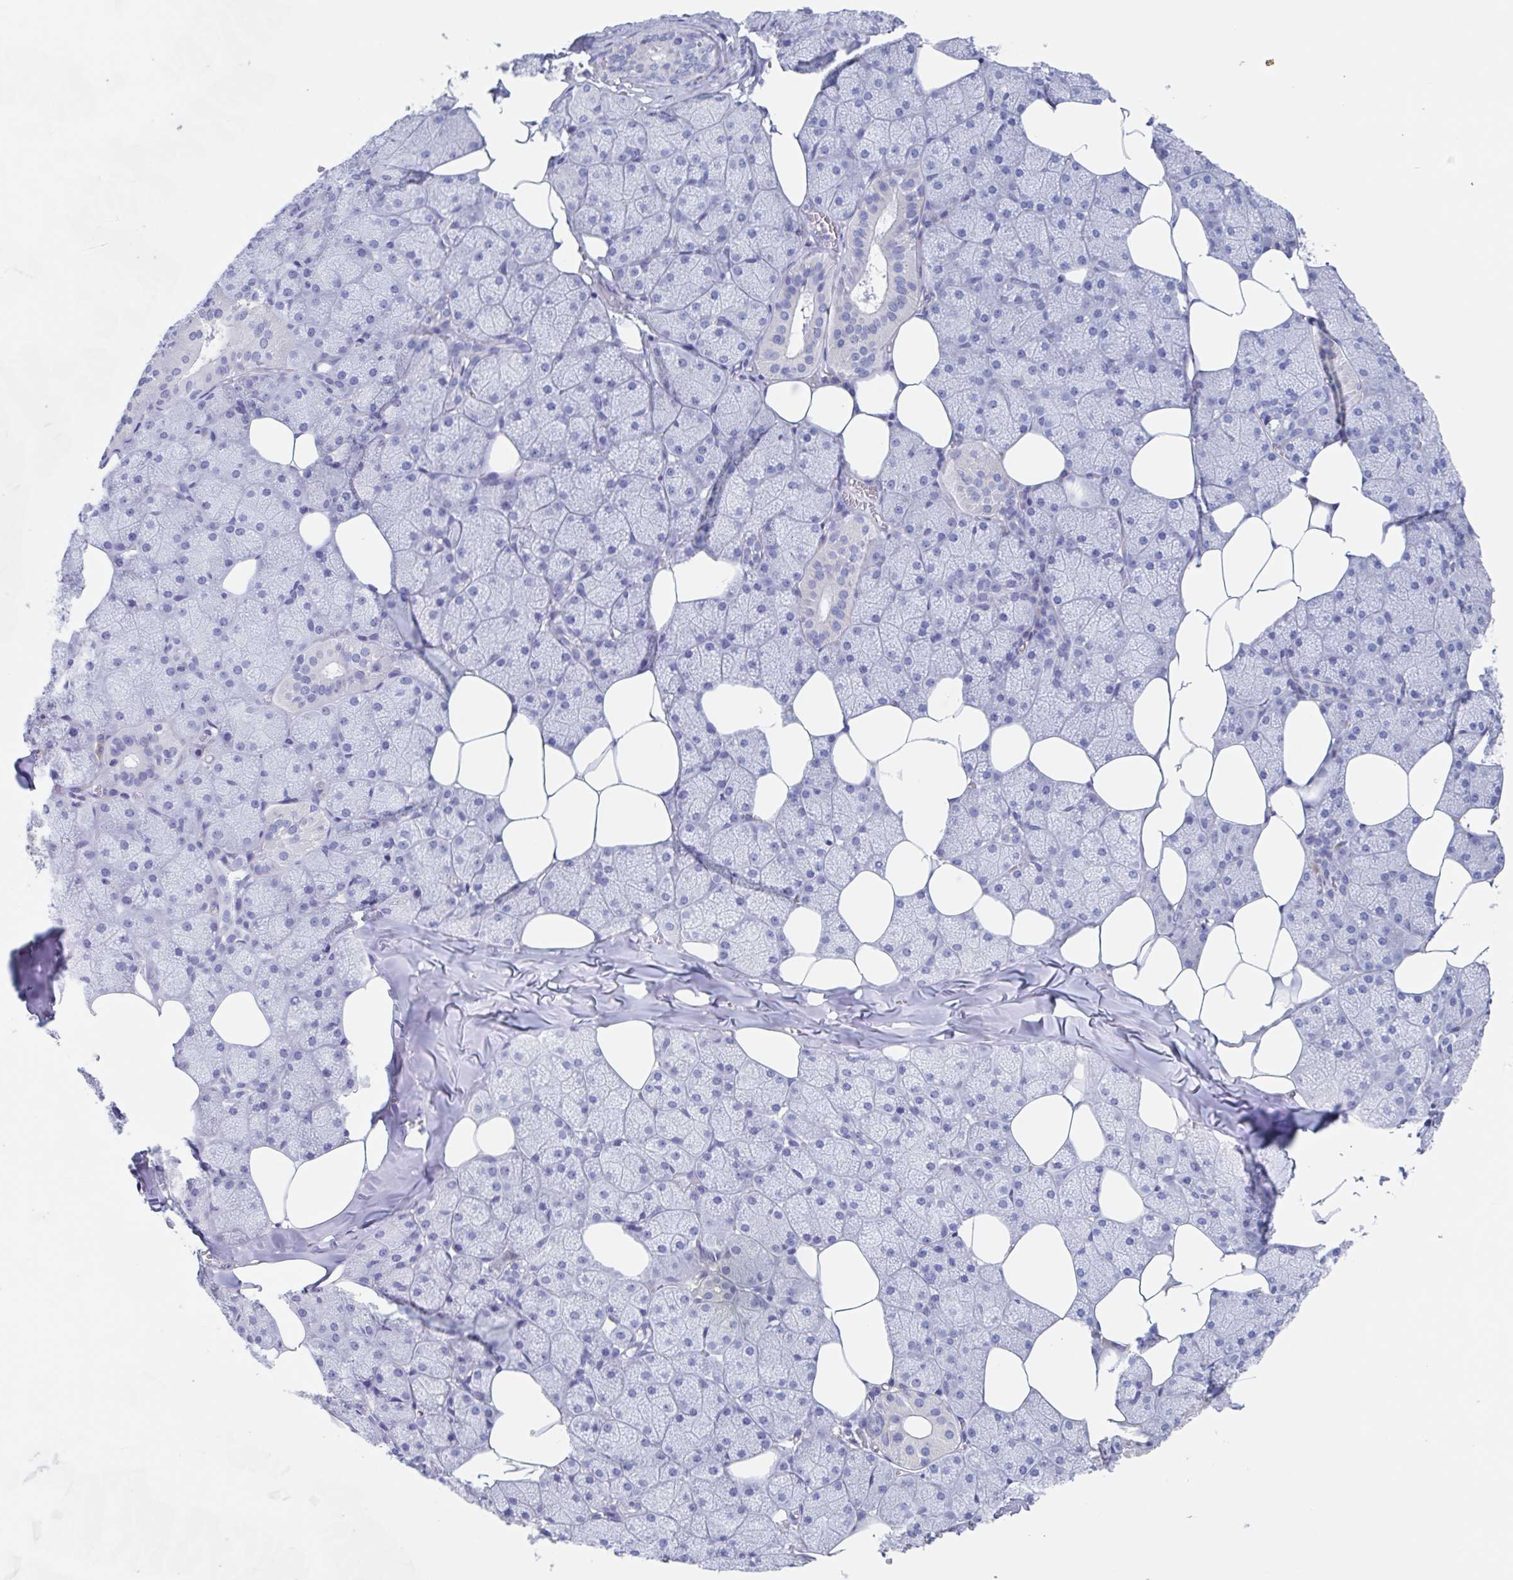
{"staining": {"intensity": "negative", "quantity": "none", "location": "none"}, "tissue": "salivary gland", "cell_type": "Glandular cells", "image_type": "normal", "snomed": [{"axis": "morphology", "description": "Normal tissue, NOS"}, {"axis": "topography", "description": "Salivary gland"}, {"axis": "topography", "description": "Peripheral nerve tissue"}], "caption": "Immunohistochemical staining of unremarkable salivary gland shows no significant expression in glandular cells.", "gene": "NOXRED1", "patient": {"sex": "male", "age": 38}}